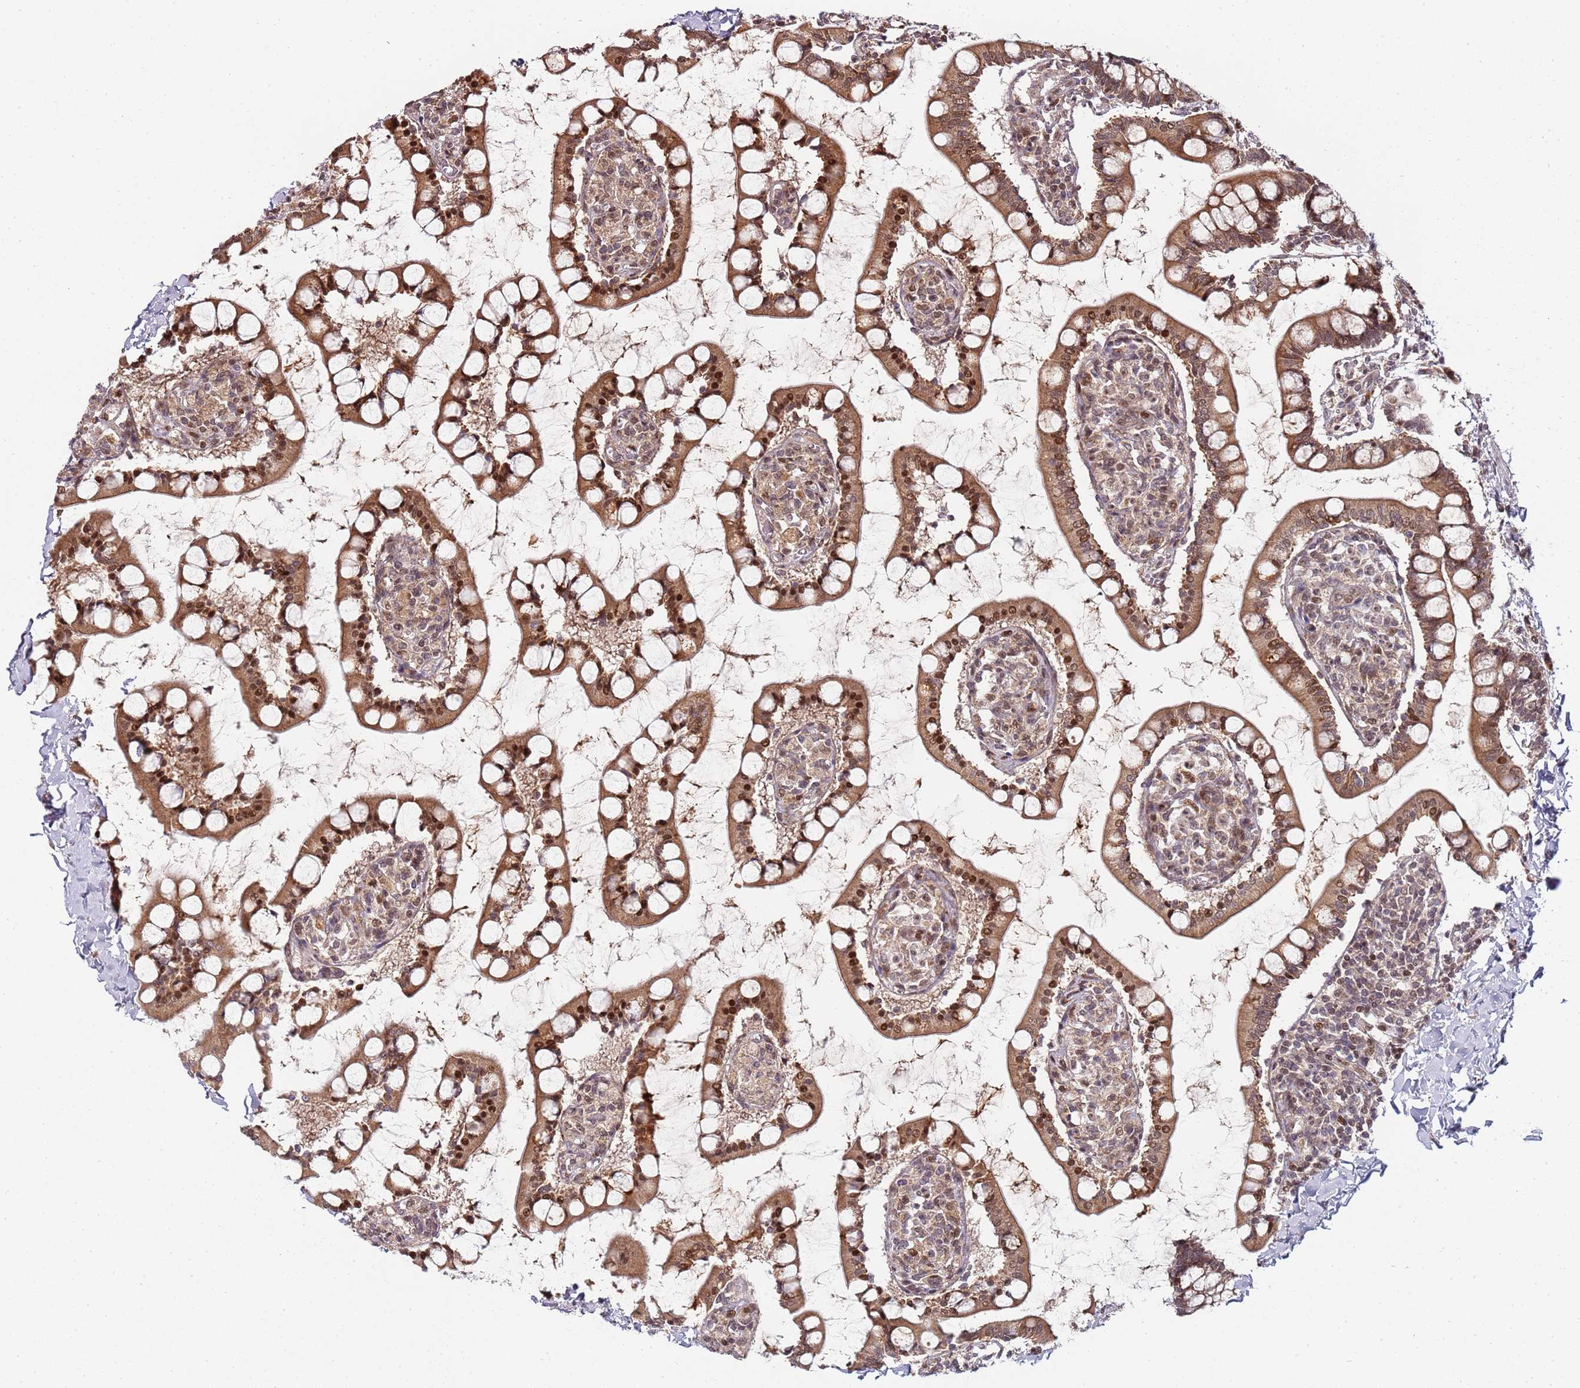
{"staining": {"intensity": "strong", "quantity": ">75%", "location": "cytoplasmic/membranous,nuclear"}, "tissue": "small intestine", "cell_type": "Glandular cells", "image_type": "normal", "snomed": [{"axis": "morphology", "description": "Normal tissue, NOS"}, {"axis": "topography", "description": "Small intestine"}], "caption": "This micrograph exhibits immunohistochemistry staining of normal human small intestine, with high strong cytoplasmic/membranous,nuclear expression in about >75% of glandular cells.", "gene": "EDC3", "patient": {"sex": "male", "age": 52}}